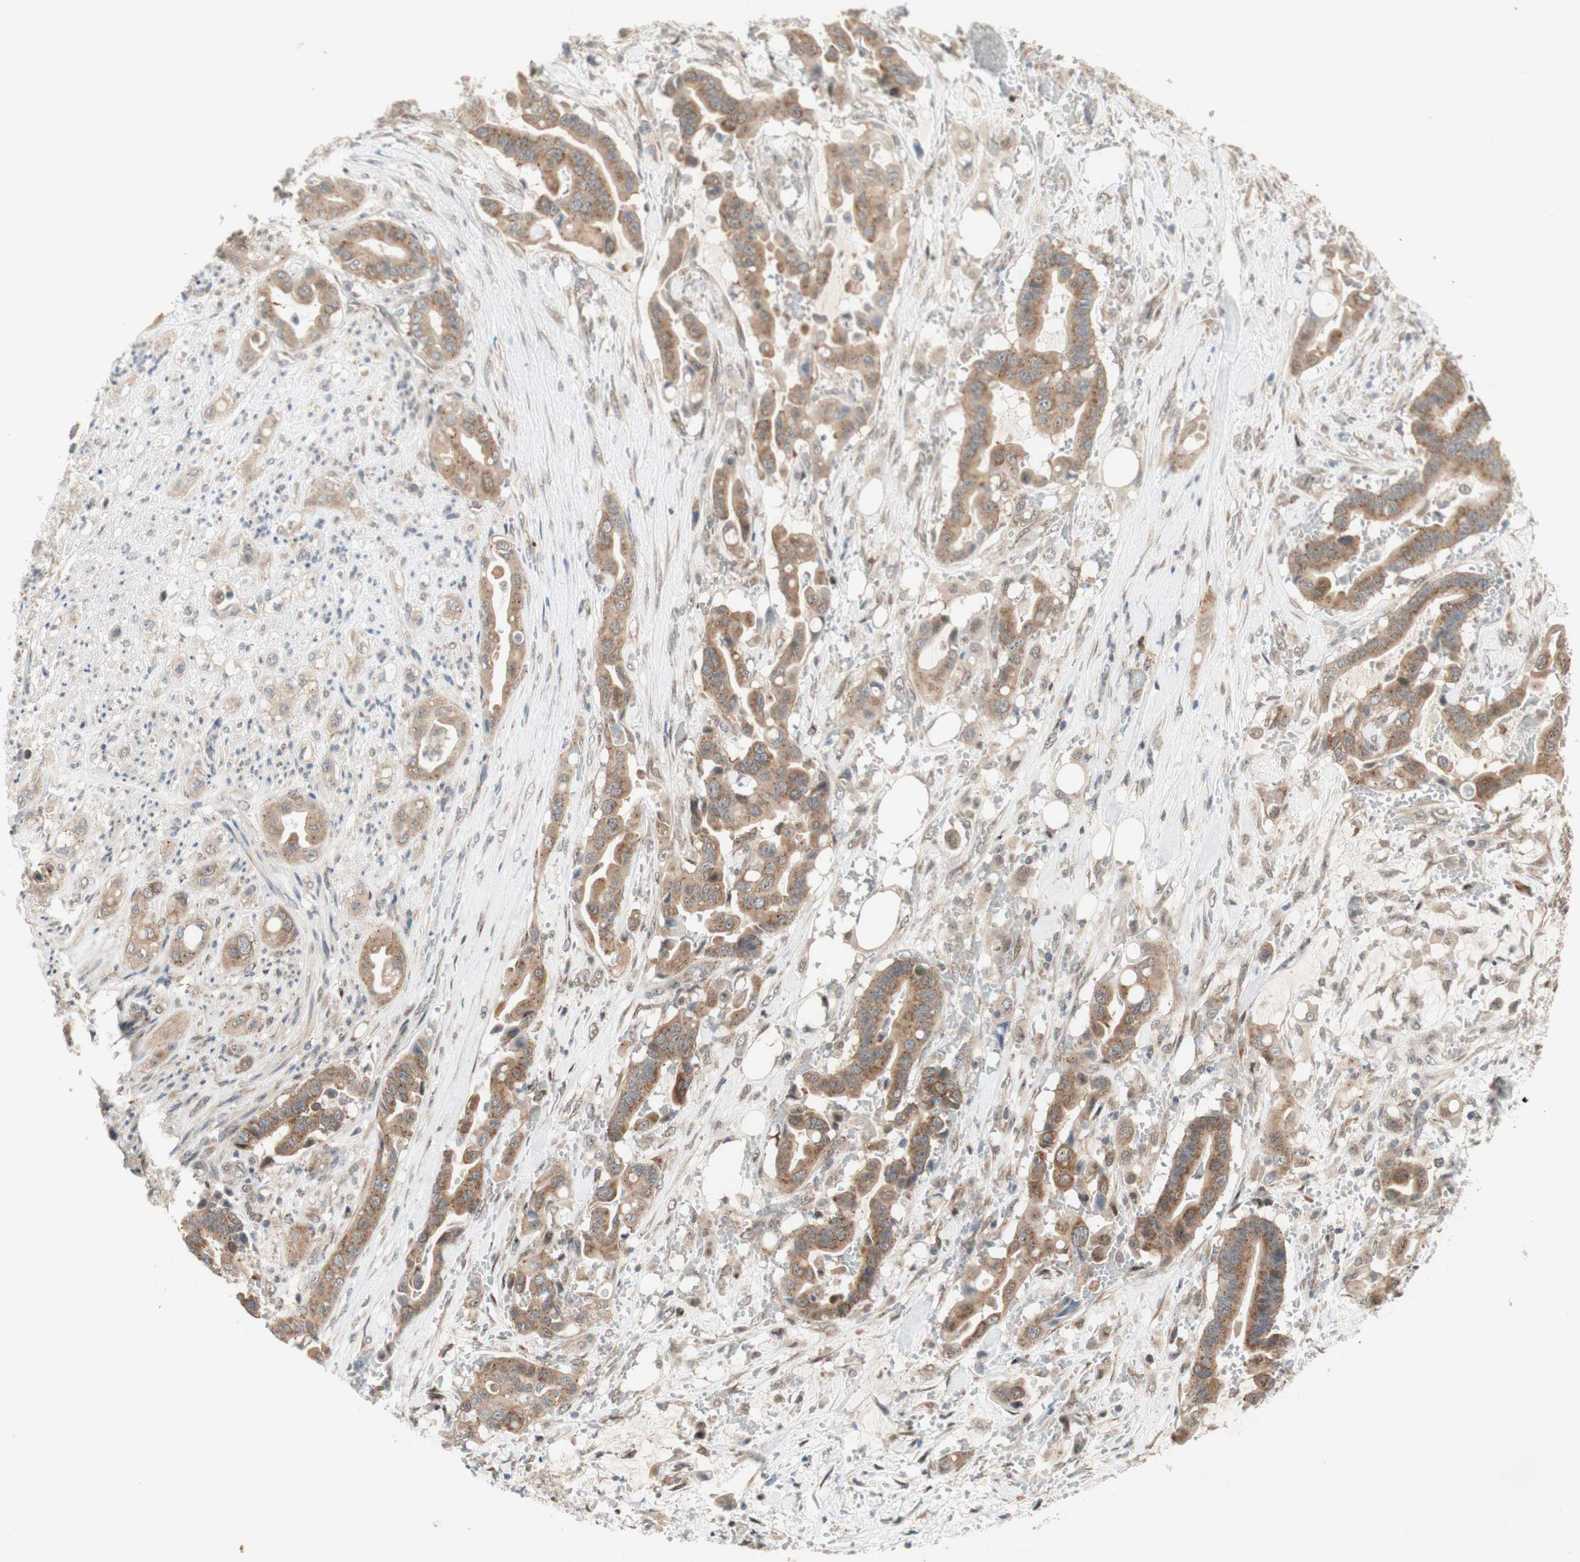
{"staining": {"intensity": "moderate", "quantity": ">75%", "location": "cytoplasmic/membranous"}, "tissue": "liver cancer", "cell_type": "Tumor cells", "image_type": "cancer", "snomed": [{"axis": "morphology", "description": "Cholangiocarcinoma"}, {"axis": "topography", "description": "Liver"}], "caption": "An immunohistochemistry (IHC) micrograph of tumor tissue is shown. Protein staining in brown highlights moderate cytoplasmic/membranous positivity in liver cholangiocarcinoma within tumor cells.", "gene": "CYLD", "patient": {"sex": "female", "age": 61}}